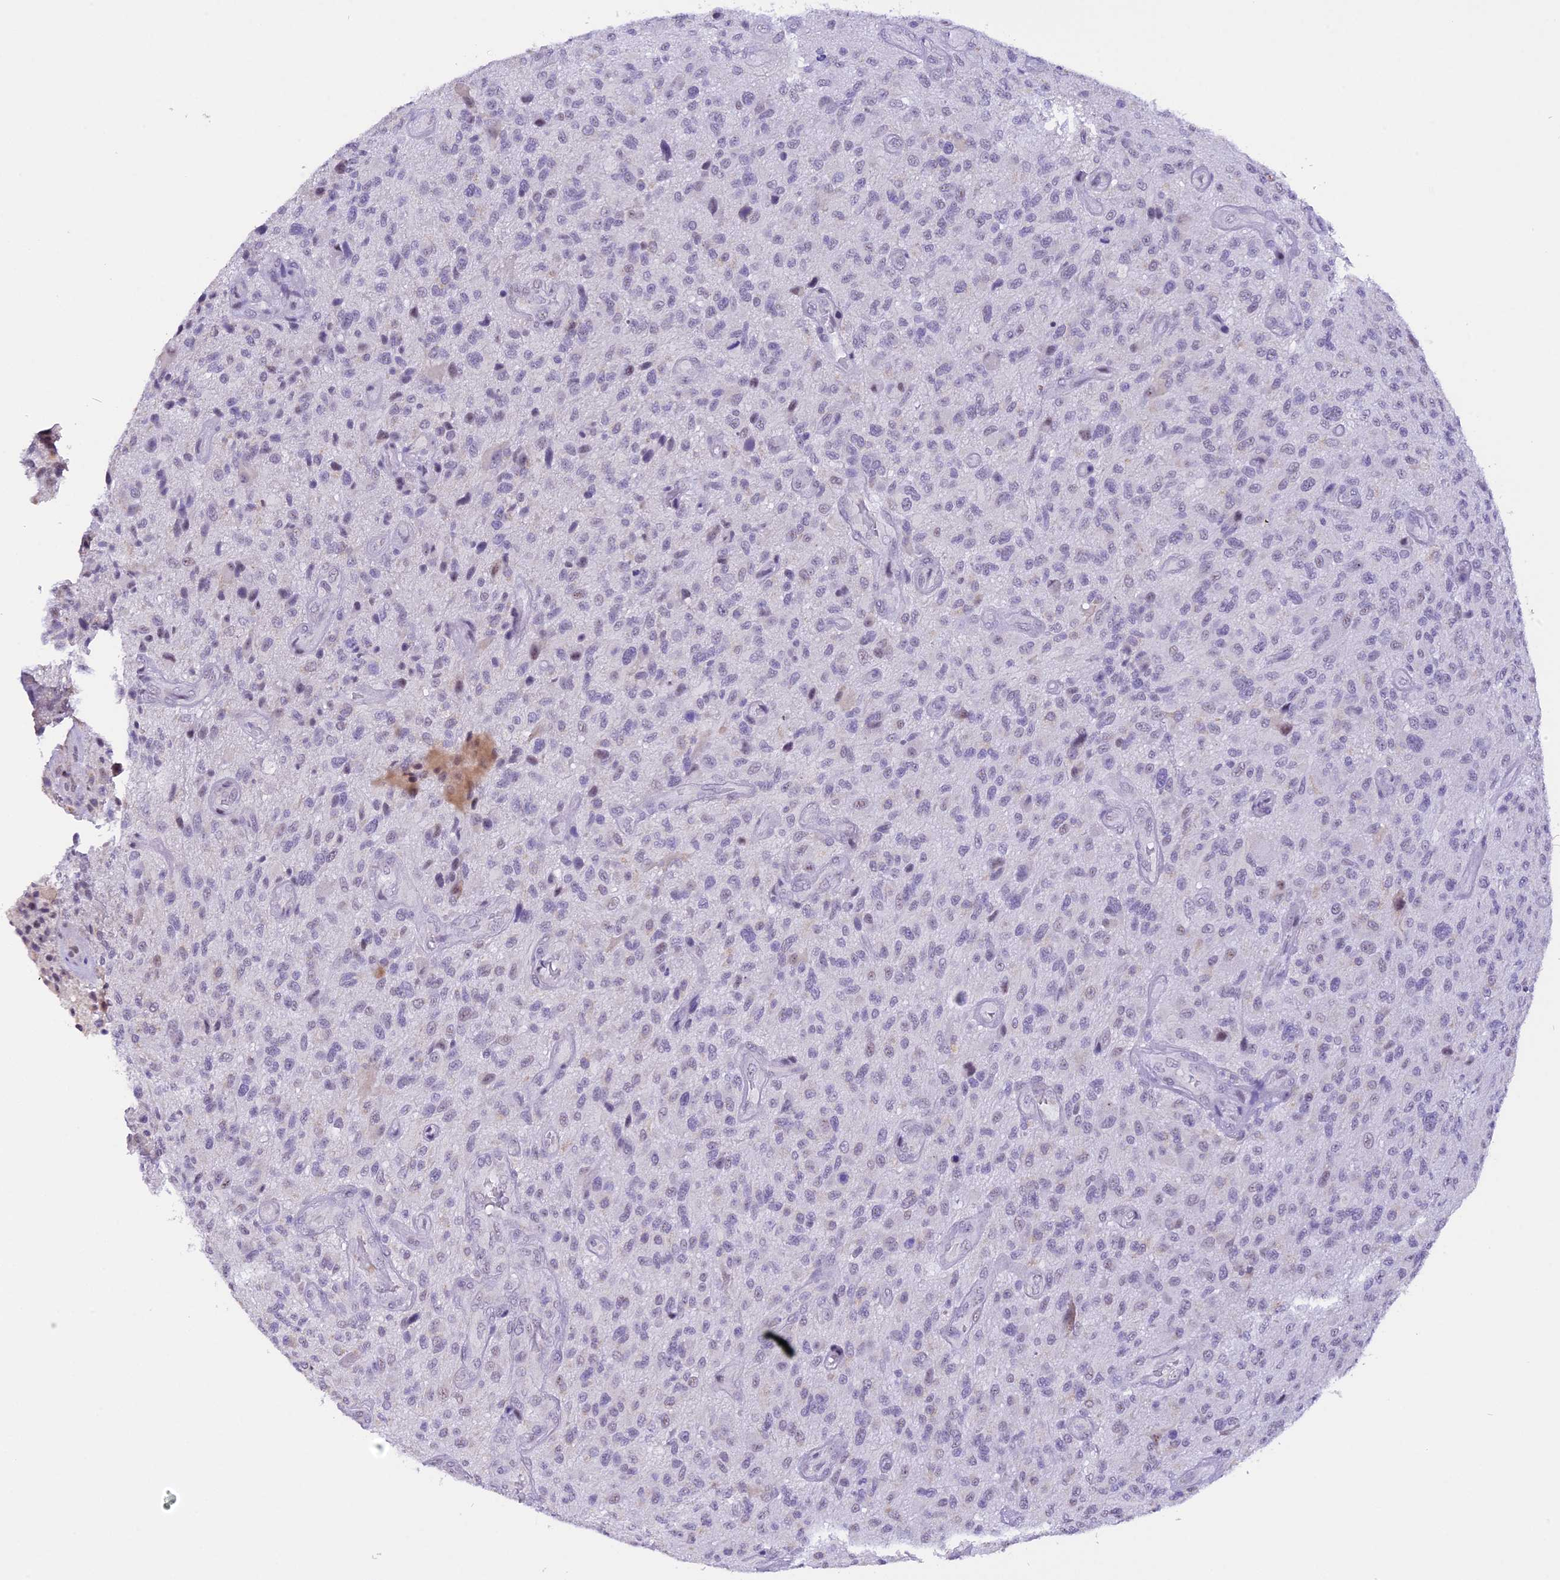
{"staining": {"intensity": "negative", "quantity": "none", "location": "none"}, "tissue": "glioma", "cell_type": "Tumor cells", "image_type": "cancer", "snomed": [{"axis": "morphology", "description": "Glioma, malignant, High grade"}, {"axis": "topography", "description": "Brain"}], "caption": "Tumor cells show no significant protein expression in malignant glioma (high-grade).", "gene": "AHSP", "patient": {"sex": "male", "age": 47}}